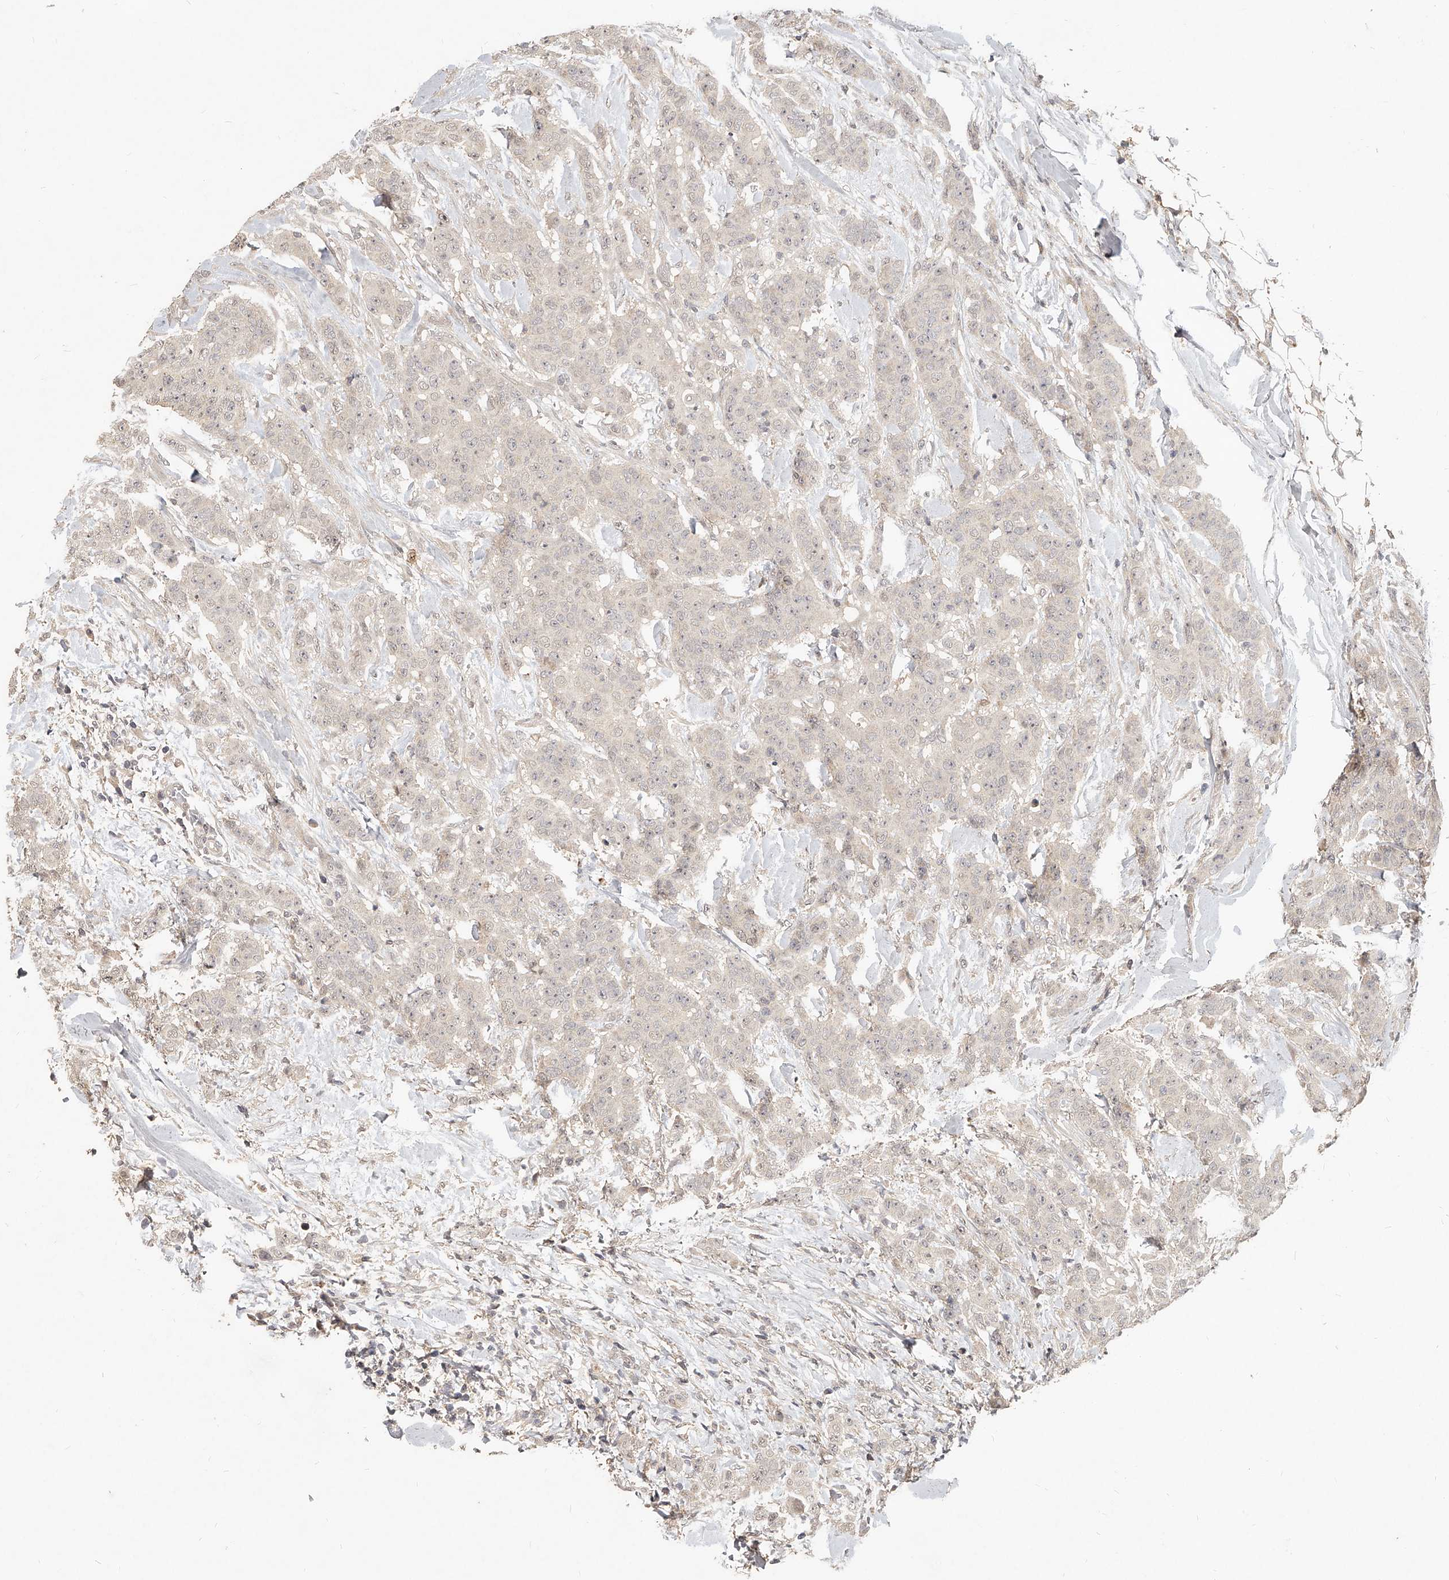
{"staining": {"intensity": "weak", "quantity": "<25%", "location": "nuclear"}, "tissue": "breast cancer", "cell_type": "Tumor cells", "image_type": "cancer", "snomed": [{"axis": "morphology", "description": "Duct carcinoma"}, {"axis": "topography", "description": "Breast"}], "caption": "IHC image of breast cancer stained for a protein (brown), which shows no positivity in tumor cells.", "gene": "SLC37A1", "patient": {"sex": "female", "age": 40}}